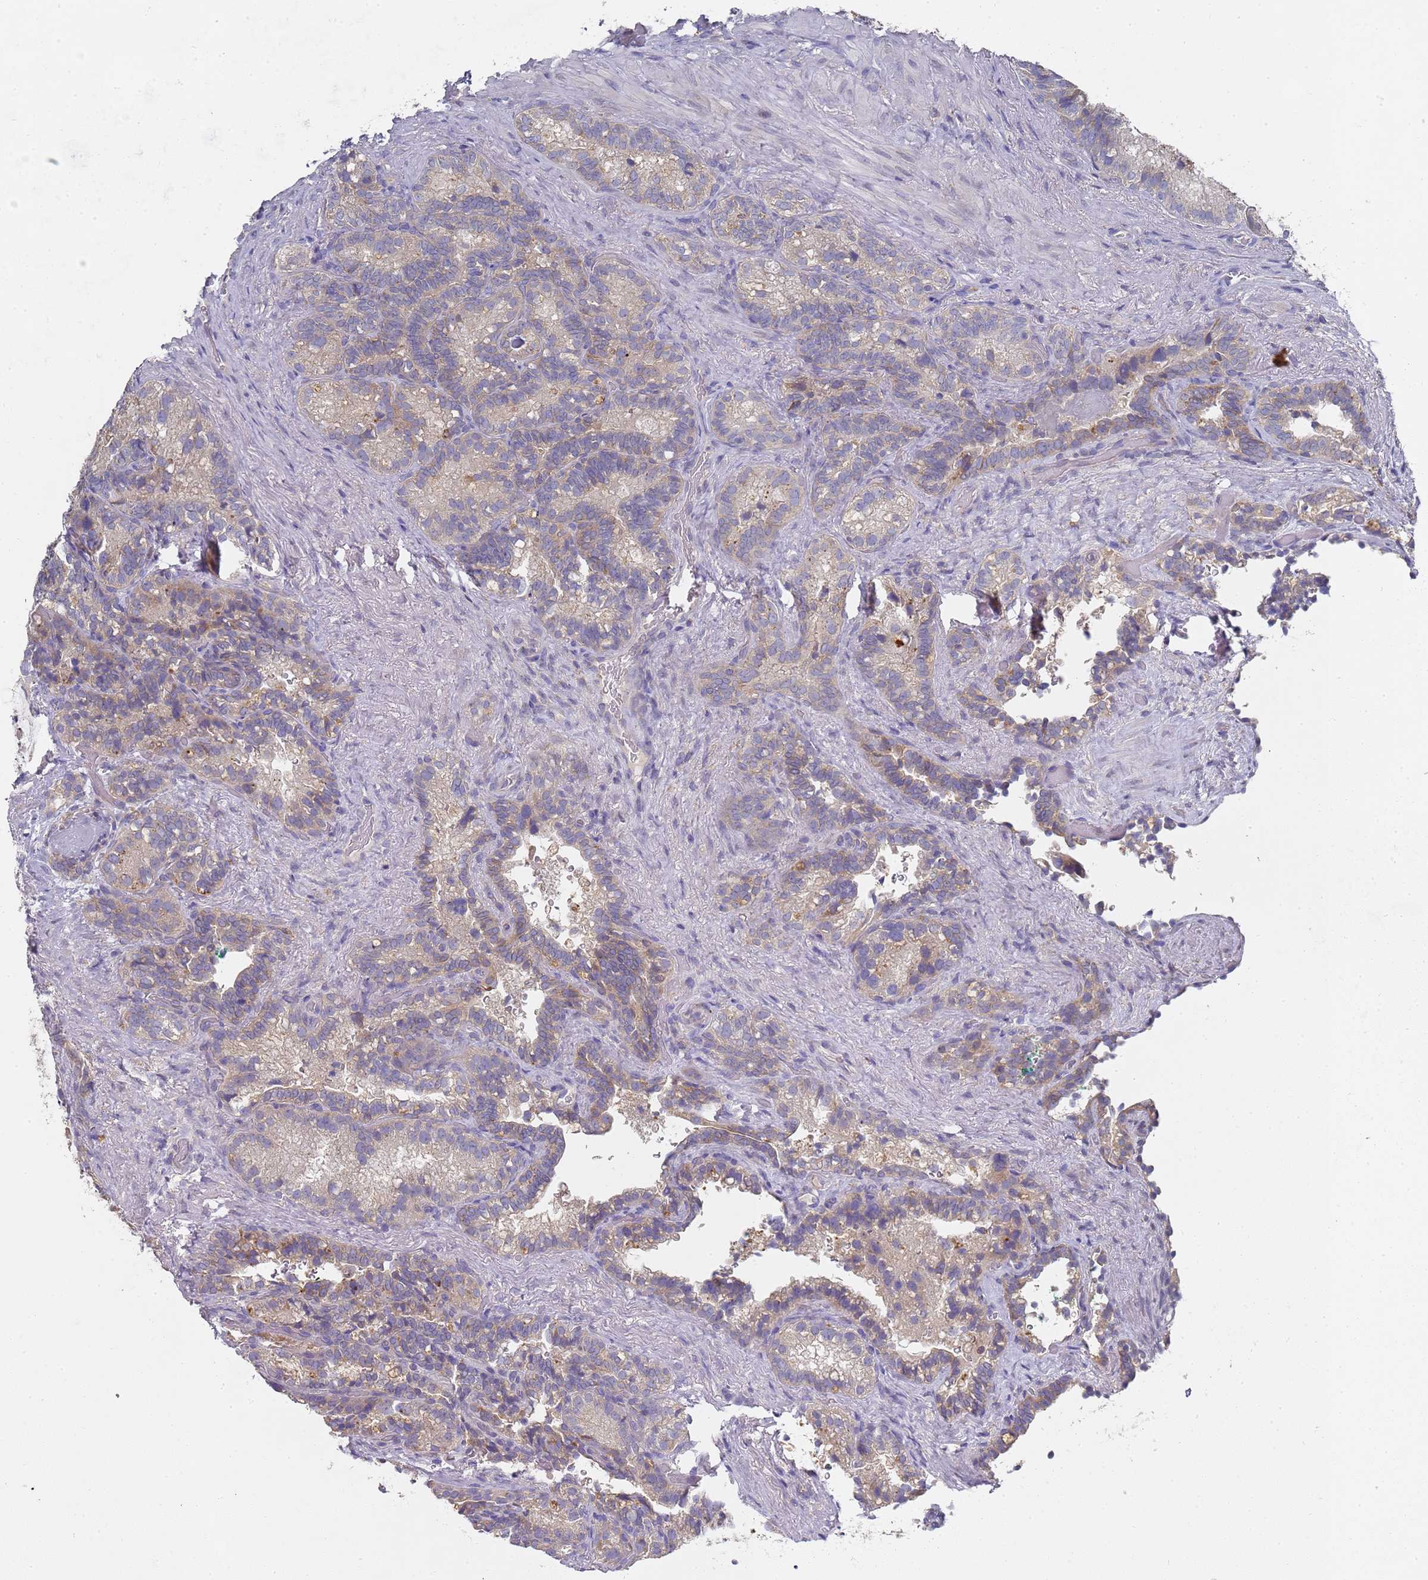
{"staining": {"intensity": "weak", "quantity": "25%-75%", "location": "cytoplasmic/membranous"}, "tissue": "seminal vesicle", "cell_type": "Glandular cells", "image_type": "normal", "snomed": [{"axis": "morphology", "description": "Normal tissue, NOS"}, {"axis": "topography", "description": "Seminal veicle"}], "caption": "Seminal vesicle stained with DAB (3,3'-diaminobenzidine) IHC exhibits low levels of weak cytoplasmic/membranous positivity in approximately 25%-75% of glandular cells.", "gene": "NPEPPS", "patient": {"sex": "male", "age": 62}}